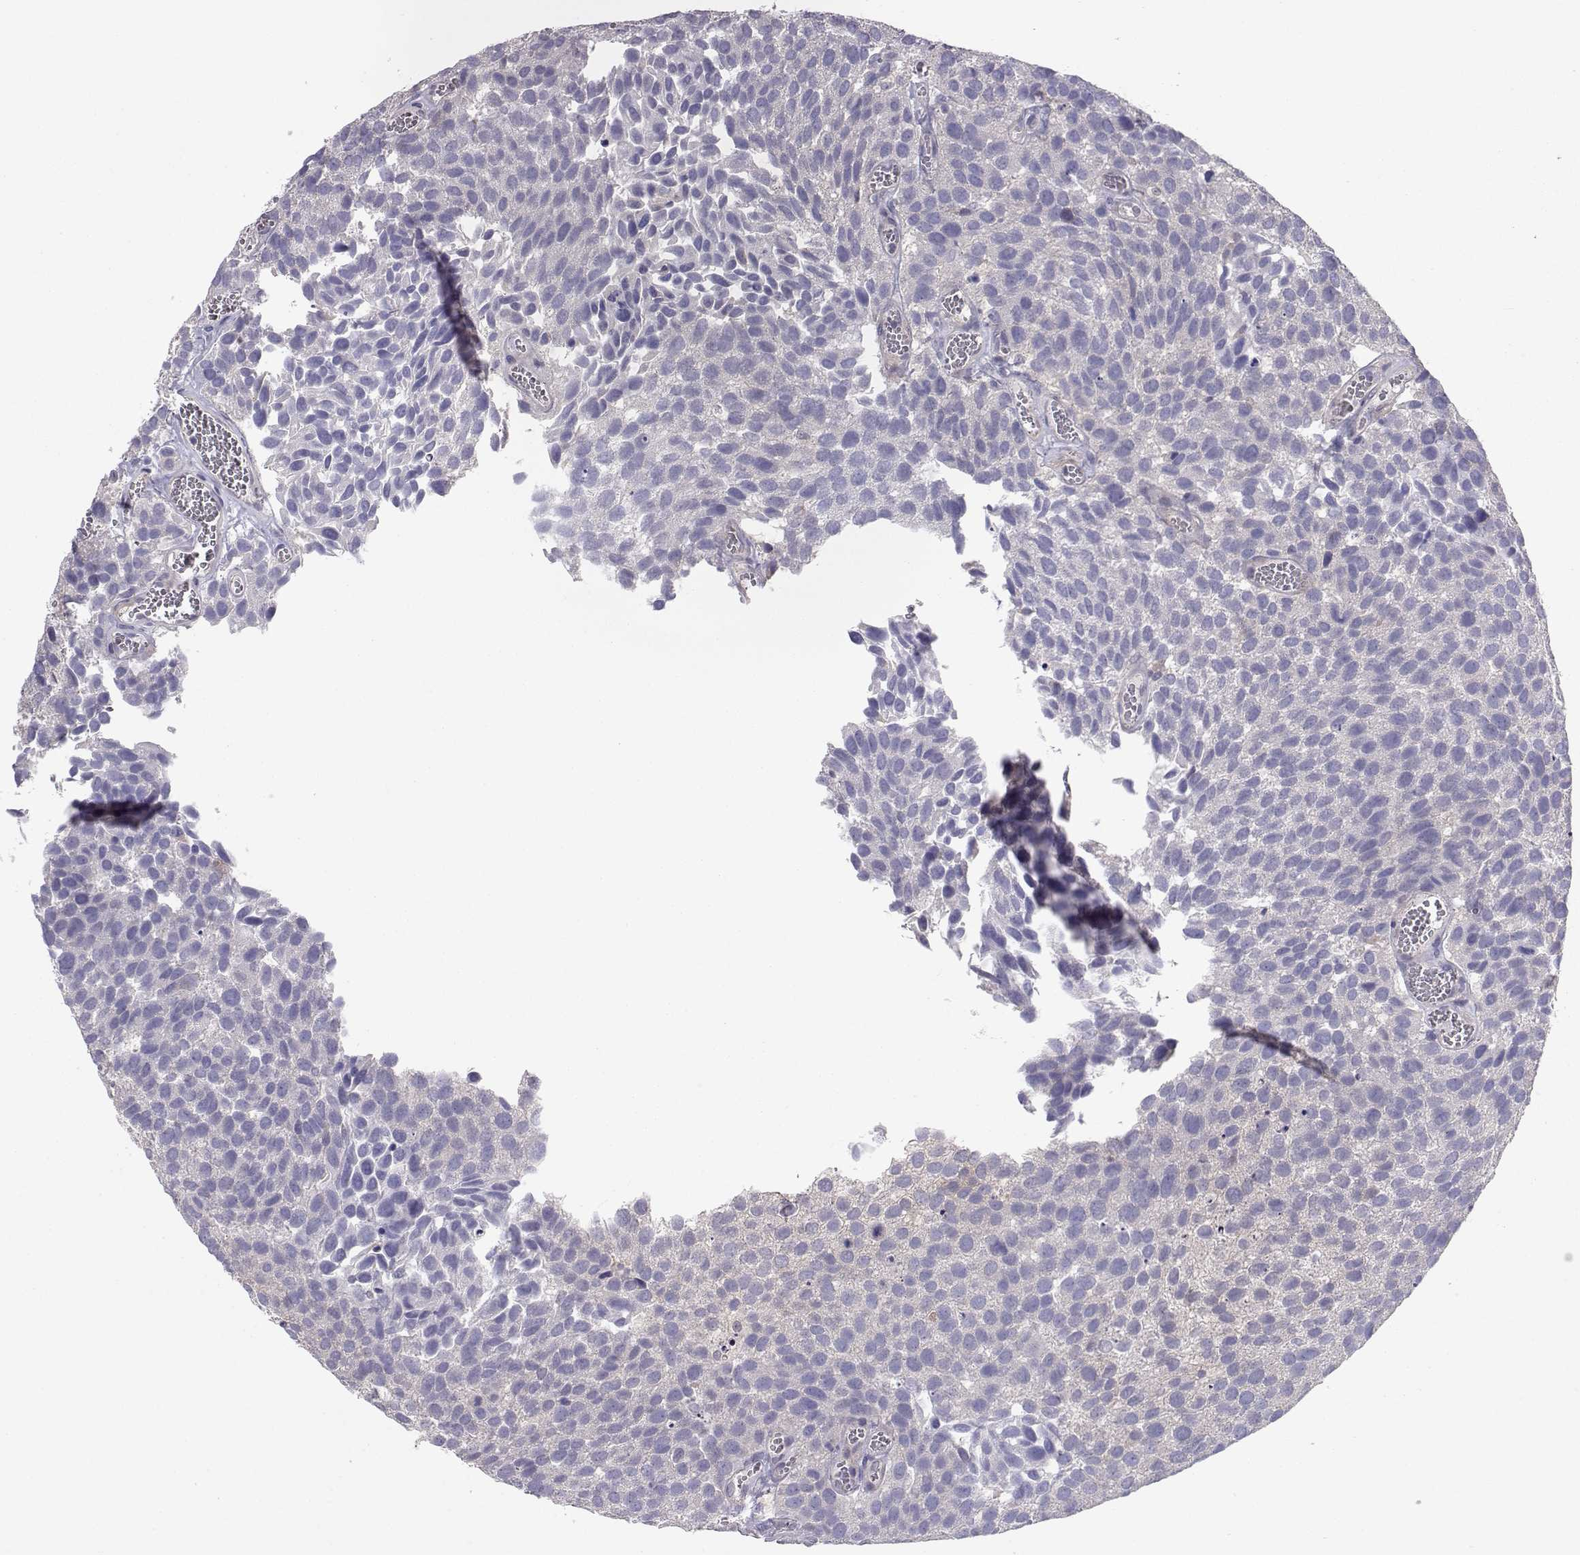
{"staining": {"intensity": "negative", "quantity": "none", "location": "none"}, "tissue": "urothelial cancer", "cell_type": "Tumor cells", "image_type": "cancer", "snomed": [{"axis": "morphology", "description": "Urothelial carcinoma, Low grade"}, {"axis": "topography", "description": "Urinary bladder"}], "caption": "DAB immunohistochemical staining of human urothelial carcinoma (low-grade) displays no significant positivity in tumor cells. The staining is performed using DAB brown chromogen with nuclei counter-stained in using hematoxylin.", "gene": "NCAM2", "patient": {"sex": "female", "age": 69}}